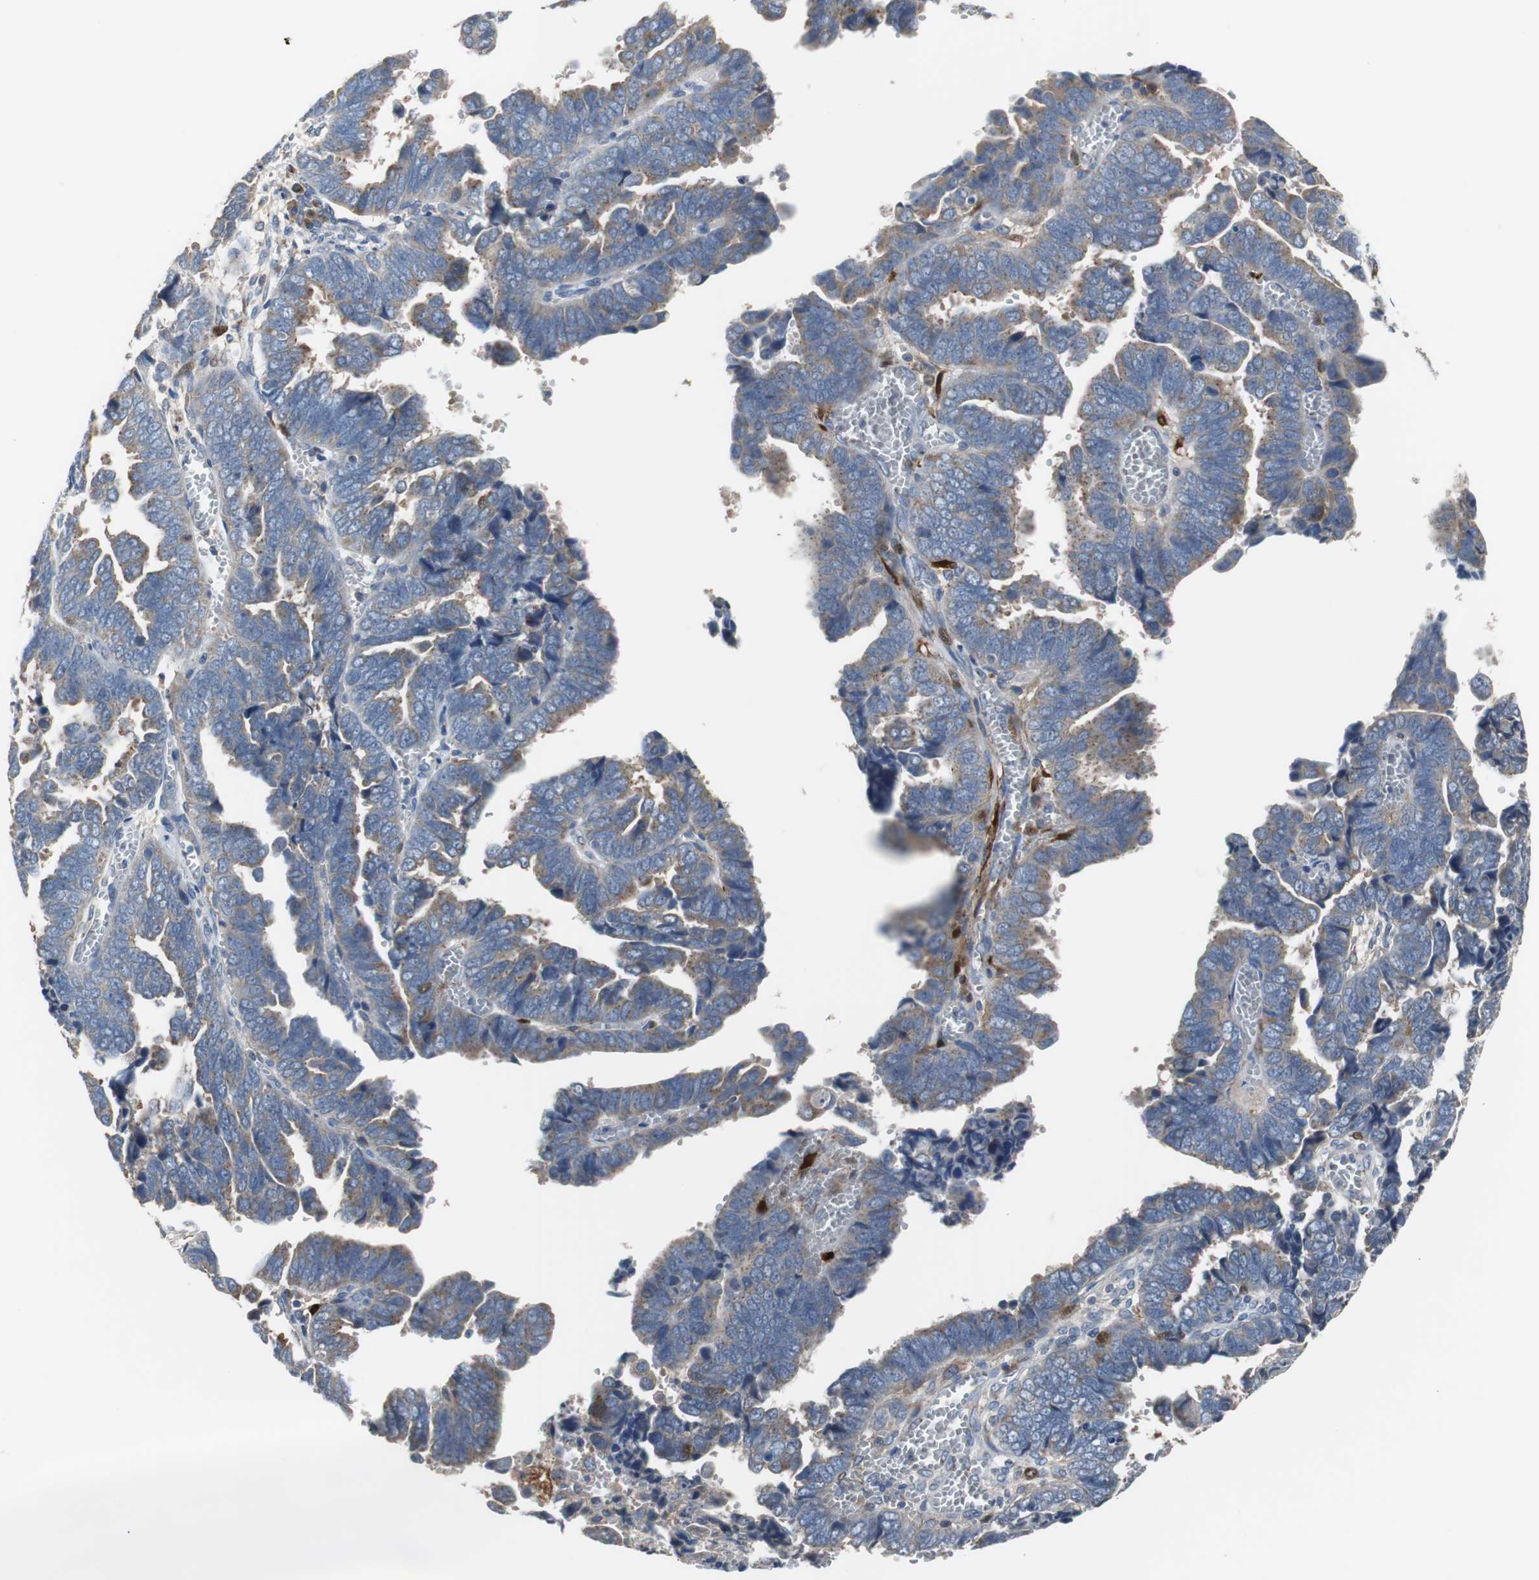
{"staining": {"intensity": "moderate", "quantity": ">75%", "location": "cytoplasmic/membranous"}, "tissue": "endometrial cancer", "cell_type": "Tumor cells", "image_type": "cancer", "snomed": [{"axis": "morphology", "description": "Adenocarcinoma, NOS"}, {"axis": "topography", "description": "Endometrium"}], "caption": "Endometrial adenocarcinoma tissue shows moderate cytoplasmic/membranous expression in about >75% of tumor cells, visualized by immunohistochemistry.", "gene": "CALB2", "patient": {"sex": "female", "age": 75}}